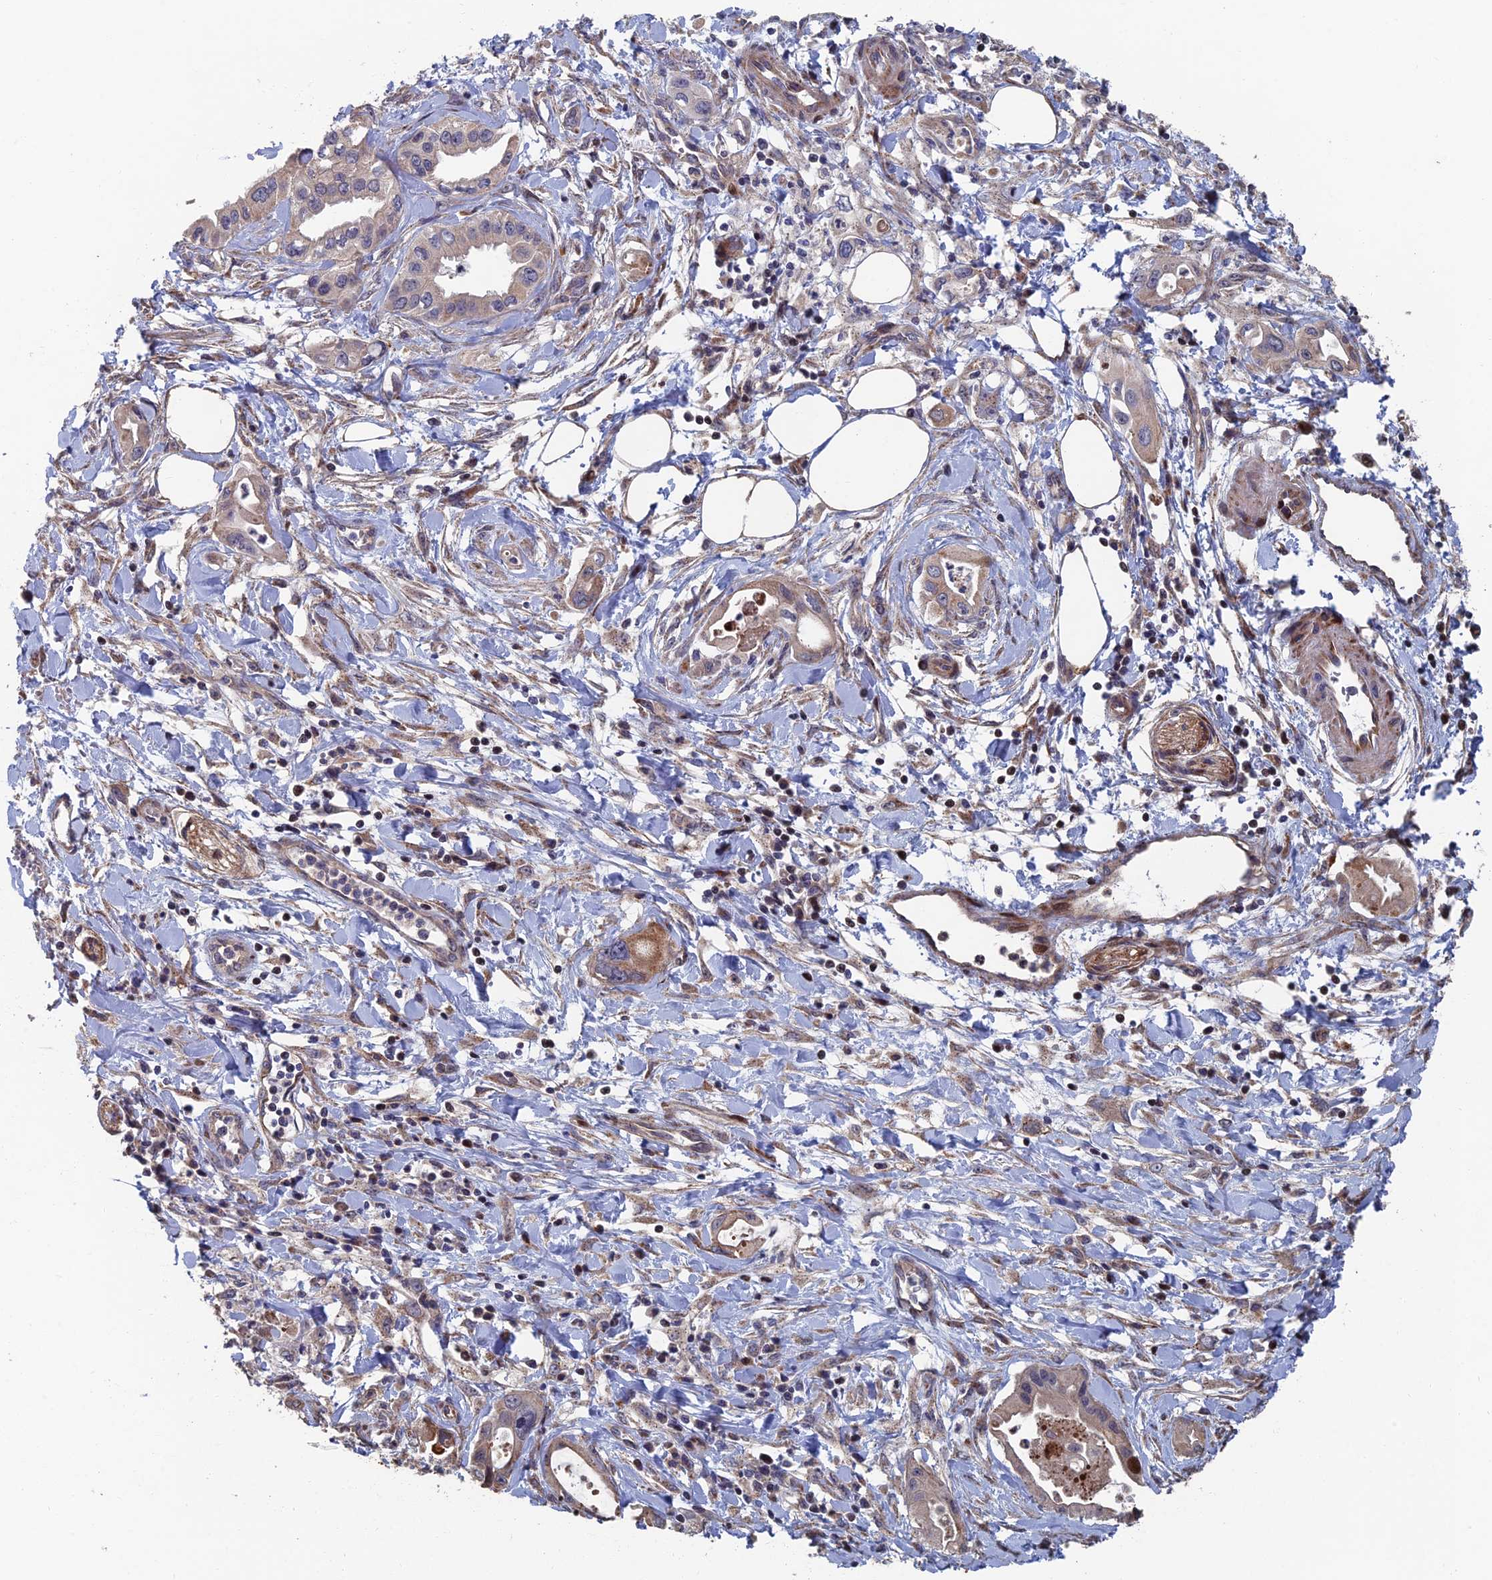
{"staining": {"intensity": "moderate", "quantity": "<25%", "location": "cytoplasmic/membranous"}, "tissue": "pancreatic cancer", "cell_type": "Tumor cells", "image_type": "cancer", "snomed": [{"axis": "morphology", "description": "Adenocarcinoma, NOS"}, {"axis": "topography", "description": "Pancreas"}], "caption": "Immunohistochemistry of pancreatic cancer (adenocarcinoma) exhibits low levels of moderate cytoplasmic/membranous positivity in about <25% of tumor cells. (IHC, brightfield microscopy, high magnification).", "gene": "GTF2IRD1", "patient": {"sex": "female", "age": 77}}